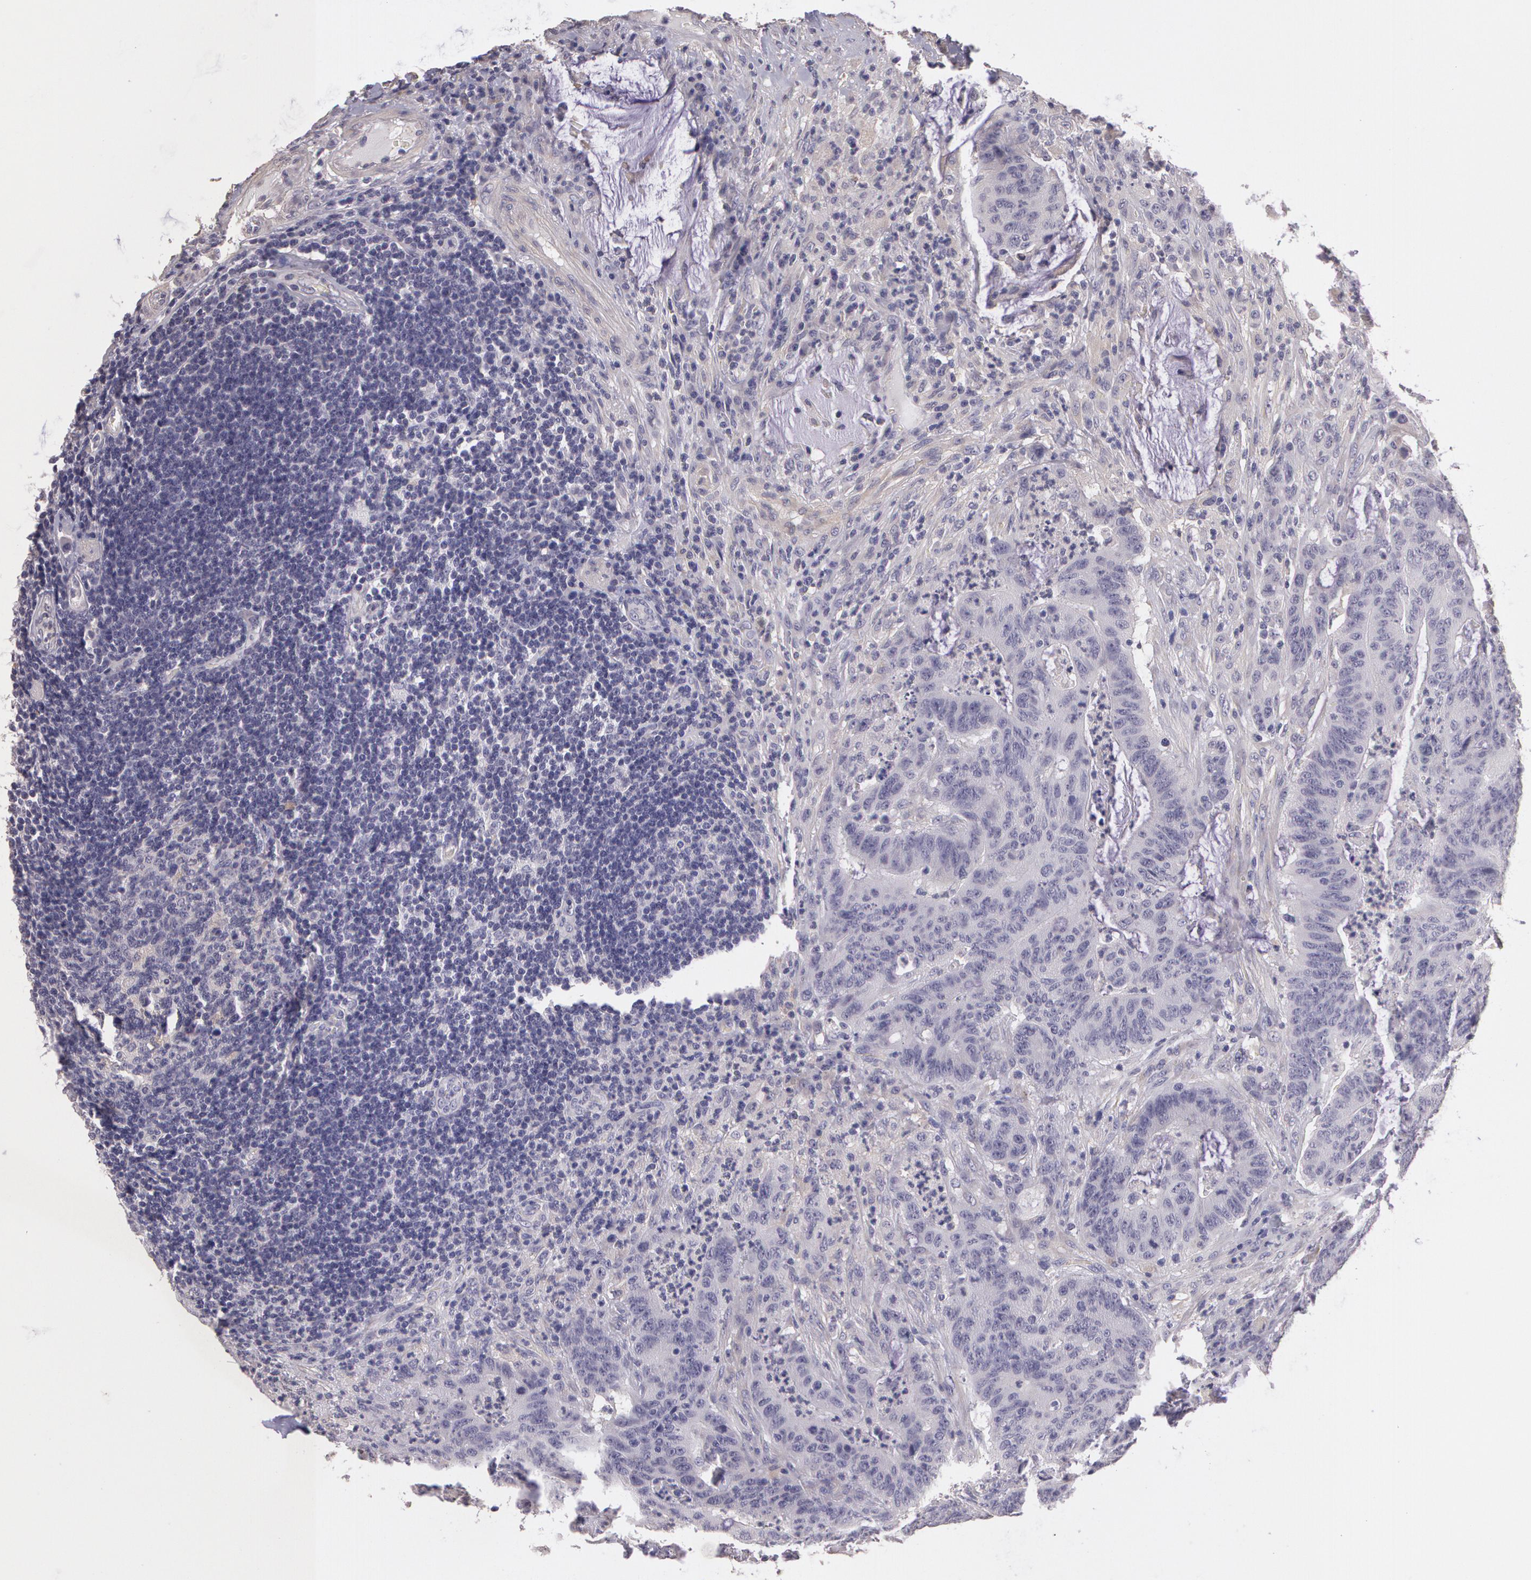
{"staining": {"intensity": "negative", "quantity": "none", "location": "none"}, "tissue": "colorectal cancer", "cell_type": "Tumor cells", "image_type": "cancer", "snomed": [{"axis": "morphology", "description": "Adenocarcinoma, NOS"}, {"axis": "topography", "description": "Colon"}], "caption": "Colorectal adenocarcinoma was stained to show a protein in brown. There is no significant positivity in tumor cells. (DAB (3,3'-diaminobenzidine) immunohistochemistry (IHC) visualized using brightfield microscopy, high magnification).", "gene": "G2E3", "patient": {"sex": "male", "age": 54}}